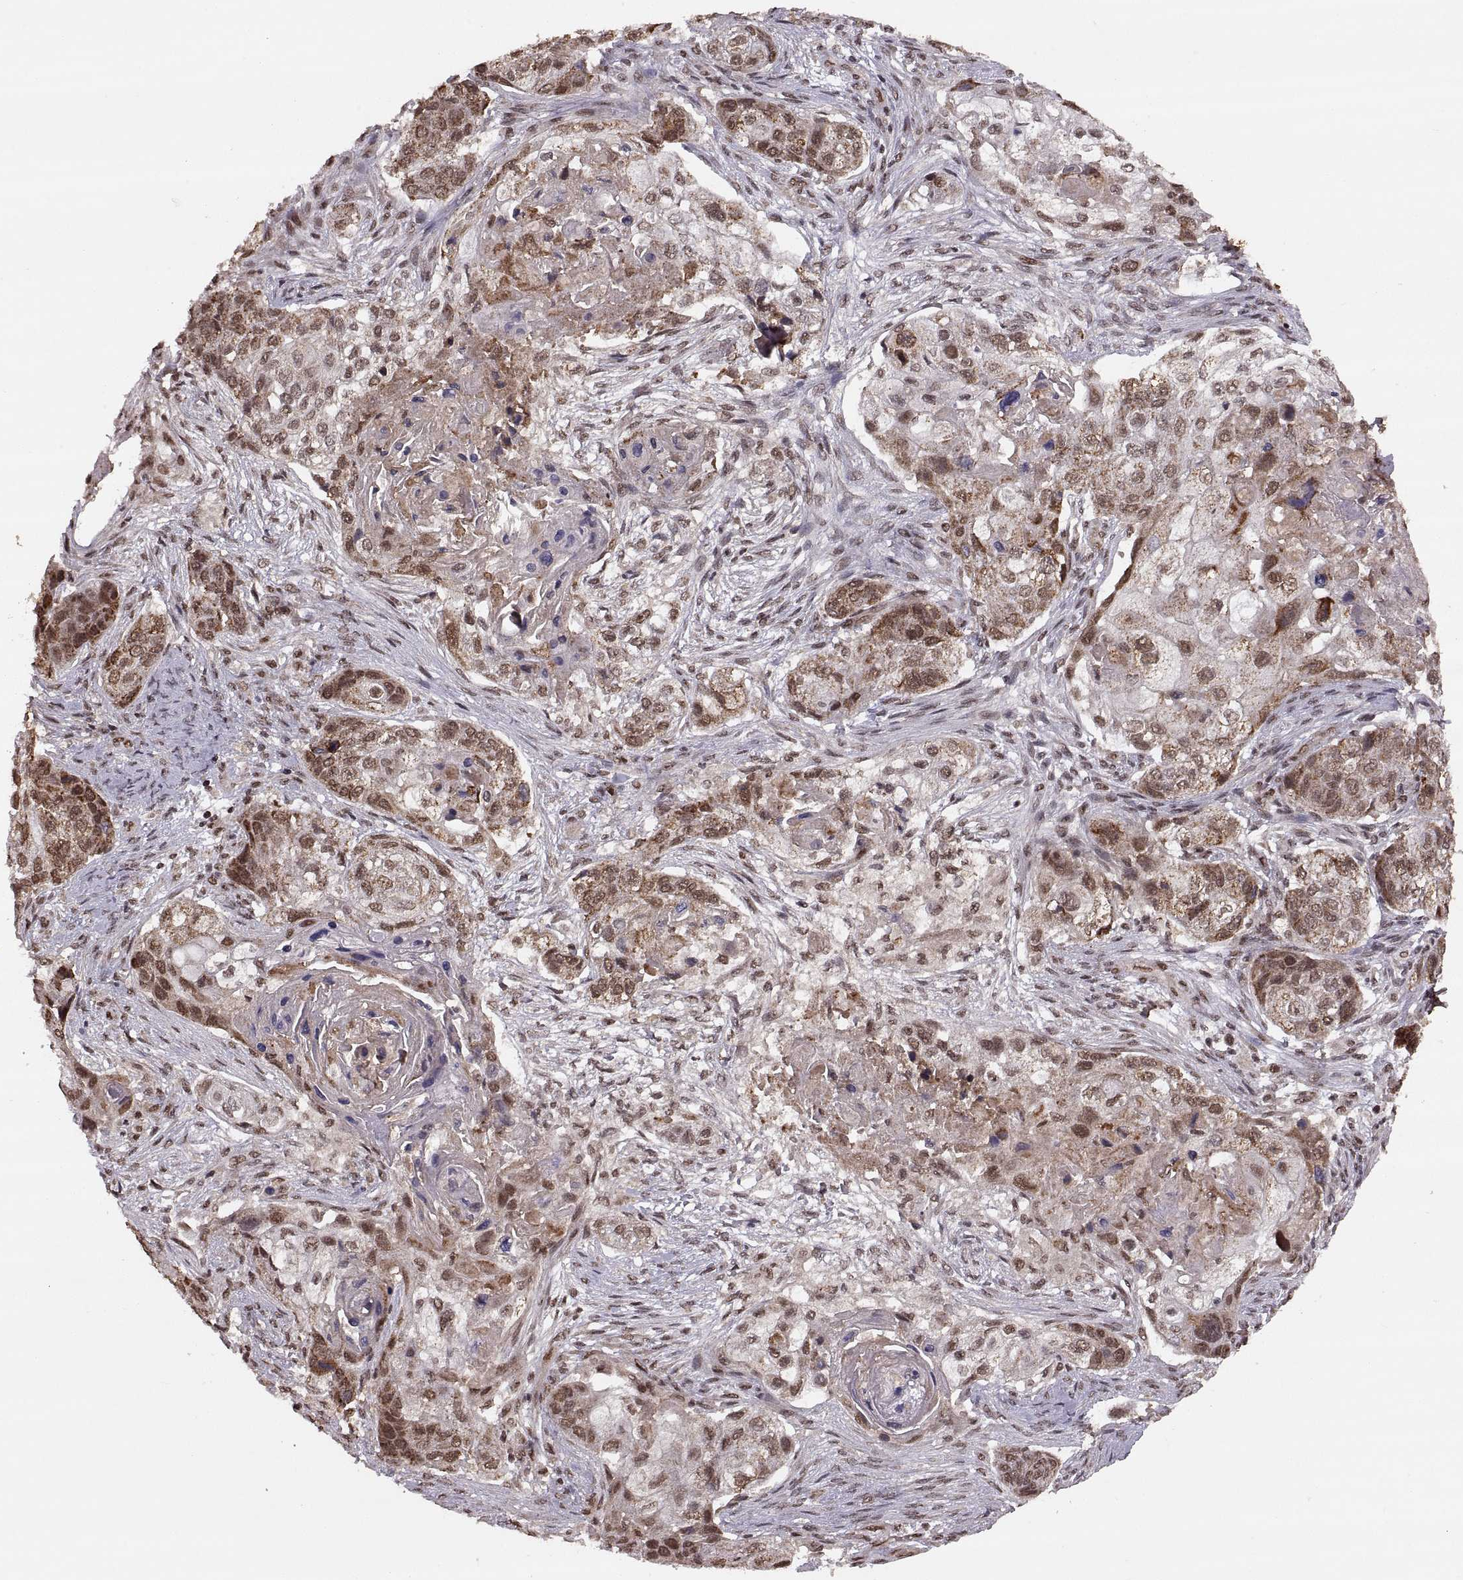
{"staining": {"intensity": "moderate", "quantity": ">75%", "location": "cytoplasmic/membranous,nuclear"}, "tissue": "lung cancer", "cell_type": "Tumor cells", "image_type": "cancer", "snomed": [{"axis": "morphology", "description": "Squamous cell carcinoma, NOS"}, {"axis": "topography", "description": "Lung"}], "caption": "DAB (3,3'-diaminobenzidine) immunohistochemical staining of human lung cancer (squamous cell carcinoma) displays moderate cytoplasmic/membranous and nuclear protein staining in about >75% of tumor cells.", "gene": "RFT1", "patient": {"sex": "male", "age": 69}}